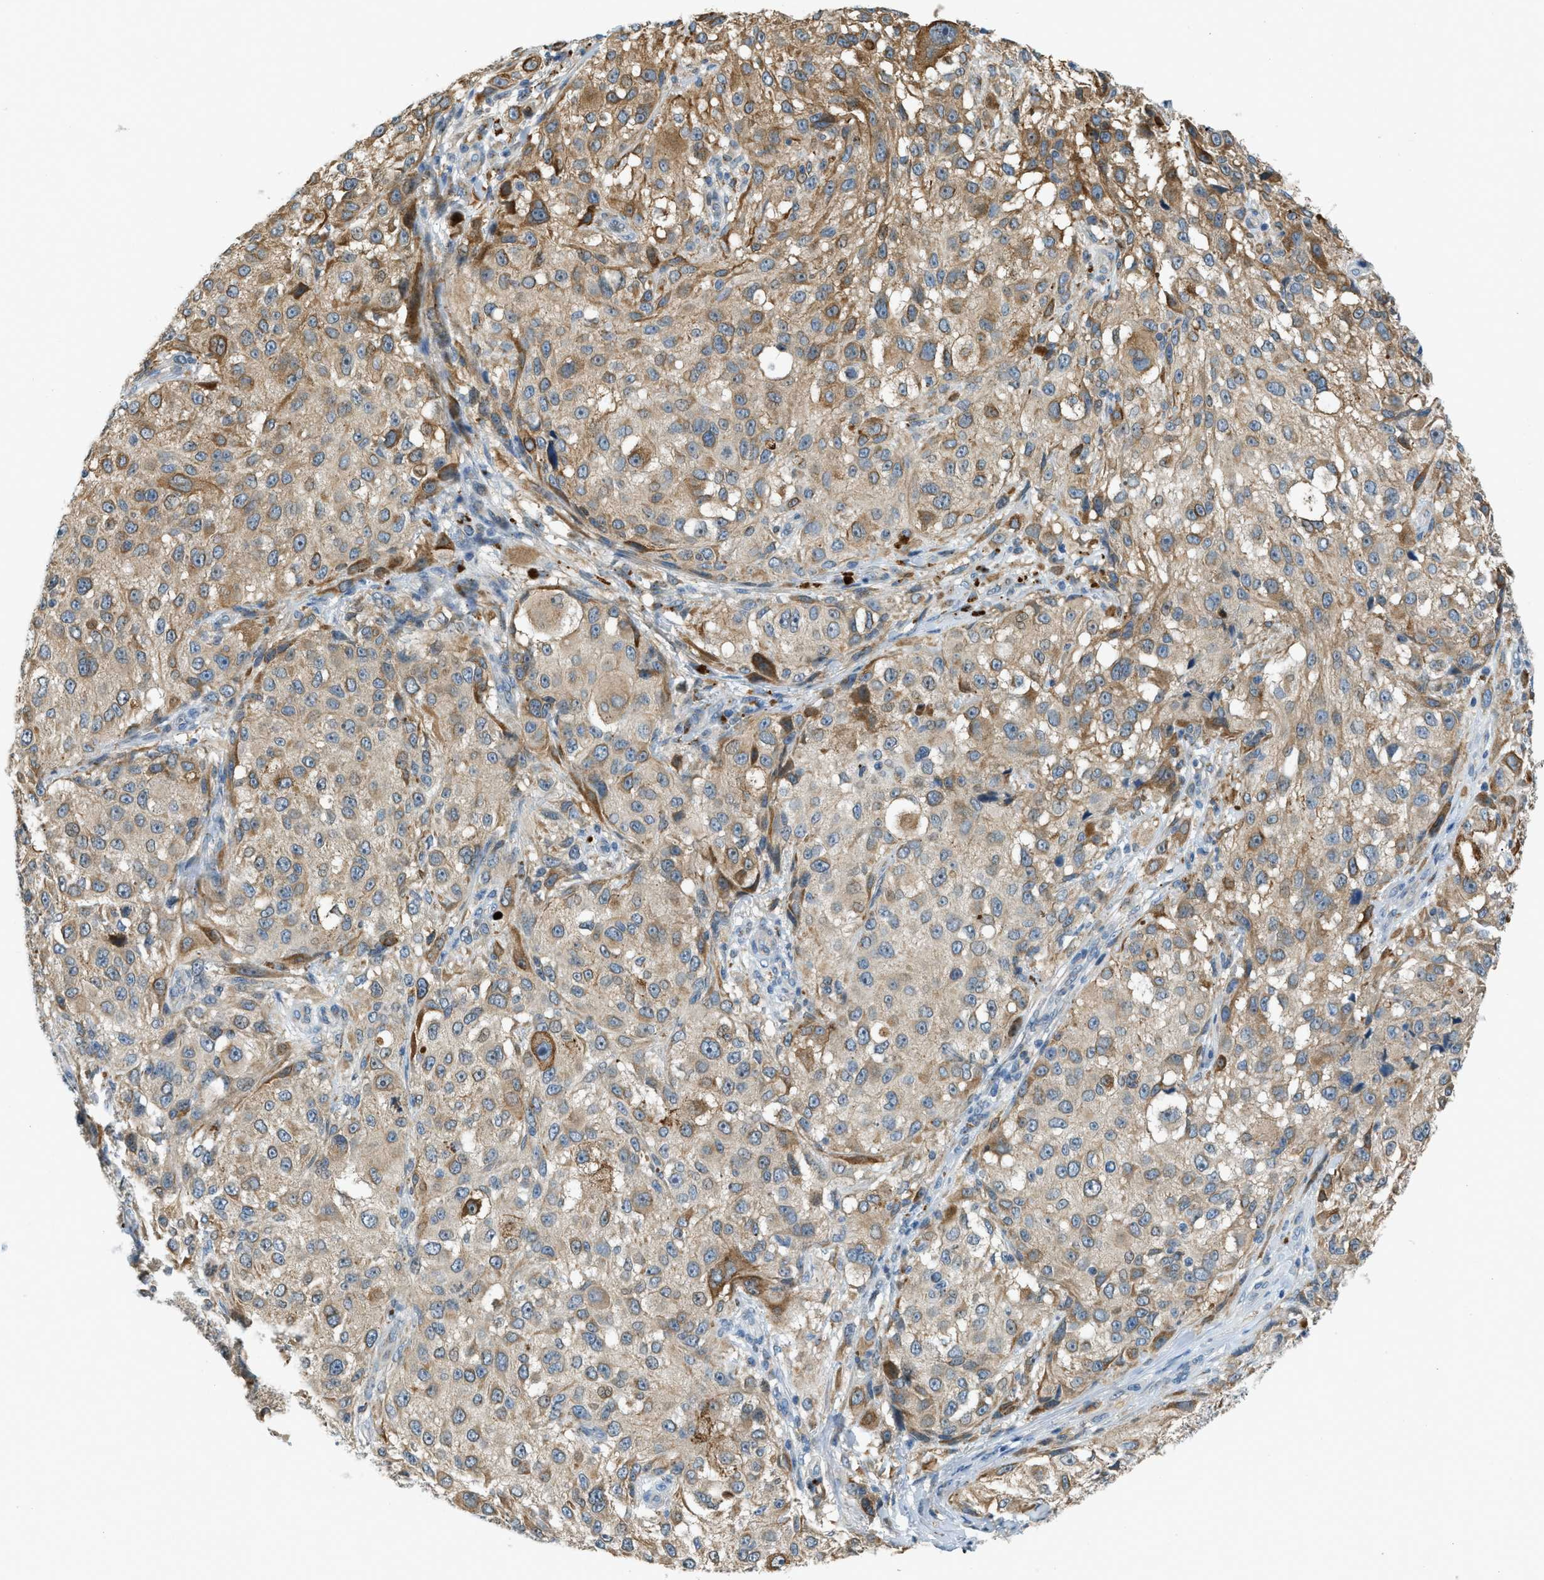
{"staining": {"intensity": "moderate", "quantity": ">75%", "location": "cytoplasmic/membranous"}, "tissue": "melanoma", "cell_type": "Tumor cells", "image_type": "cancer", "snomed": [{"axis": "morphology", "description": "Necrosis, NOS"}, {"axis": "morphology", "description": "Malignant melanoma, NOS"}, {"axis": "topography", "description": "Skin"}], "caption": "This is a micrograph of IHC staining of melanoma, which shows moderate expression in the cytoplasmic/membranous of tumor cells.", "gene": "NME8", "patient": {"sex": "female", "age": 87}}